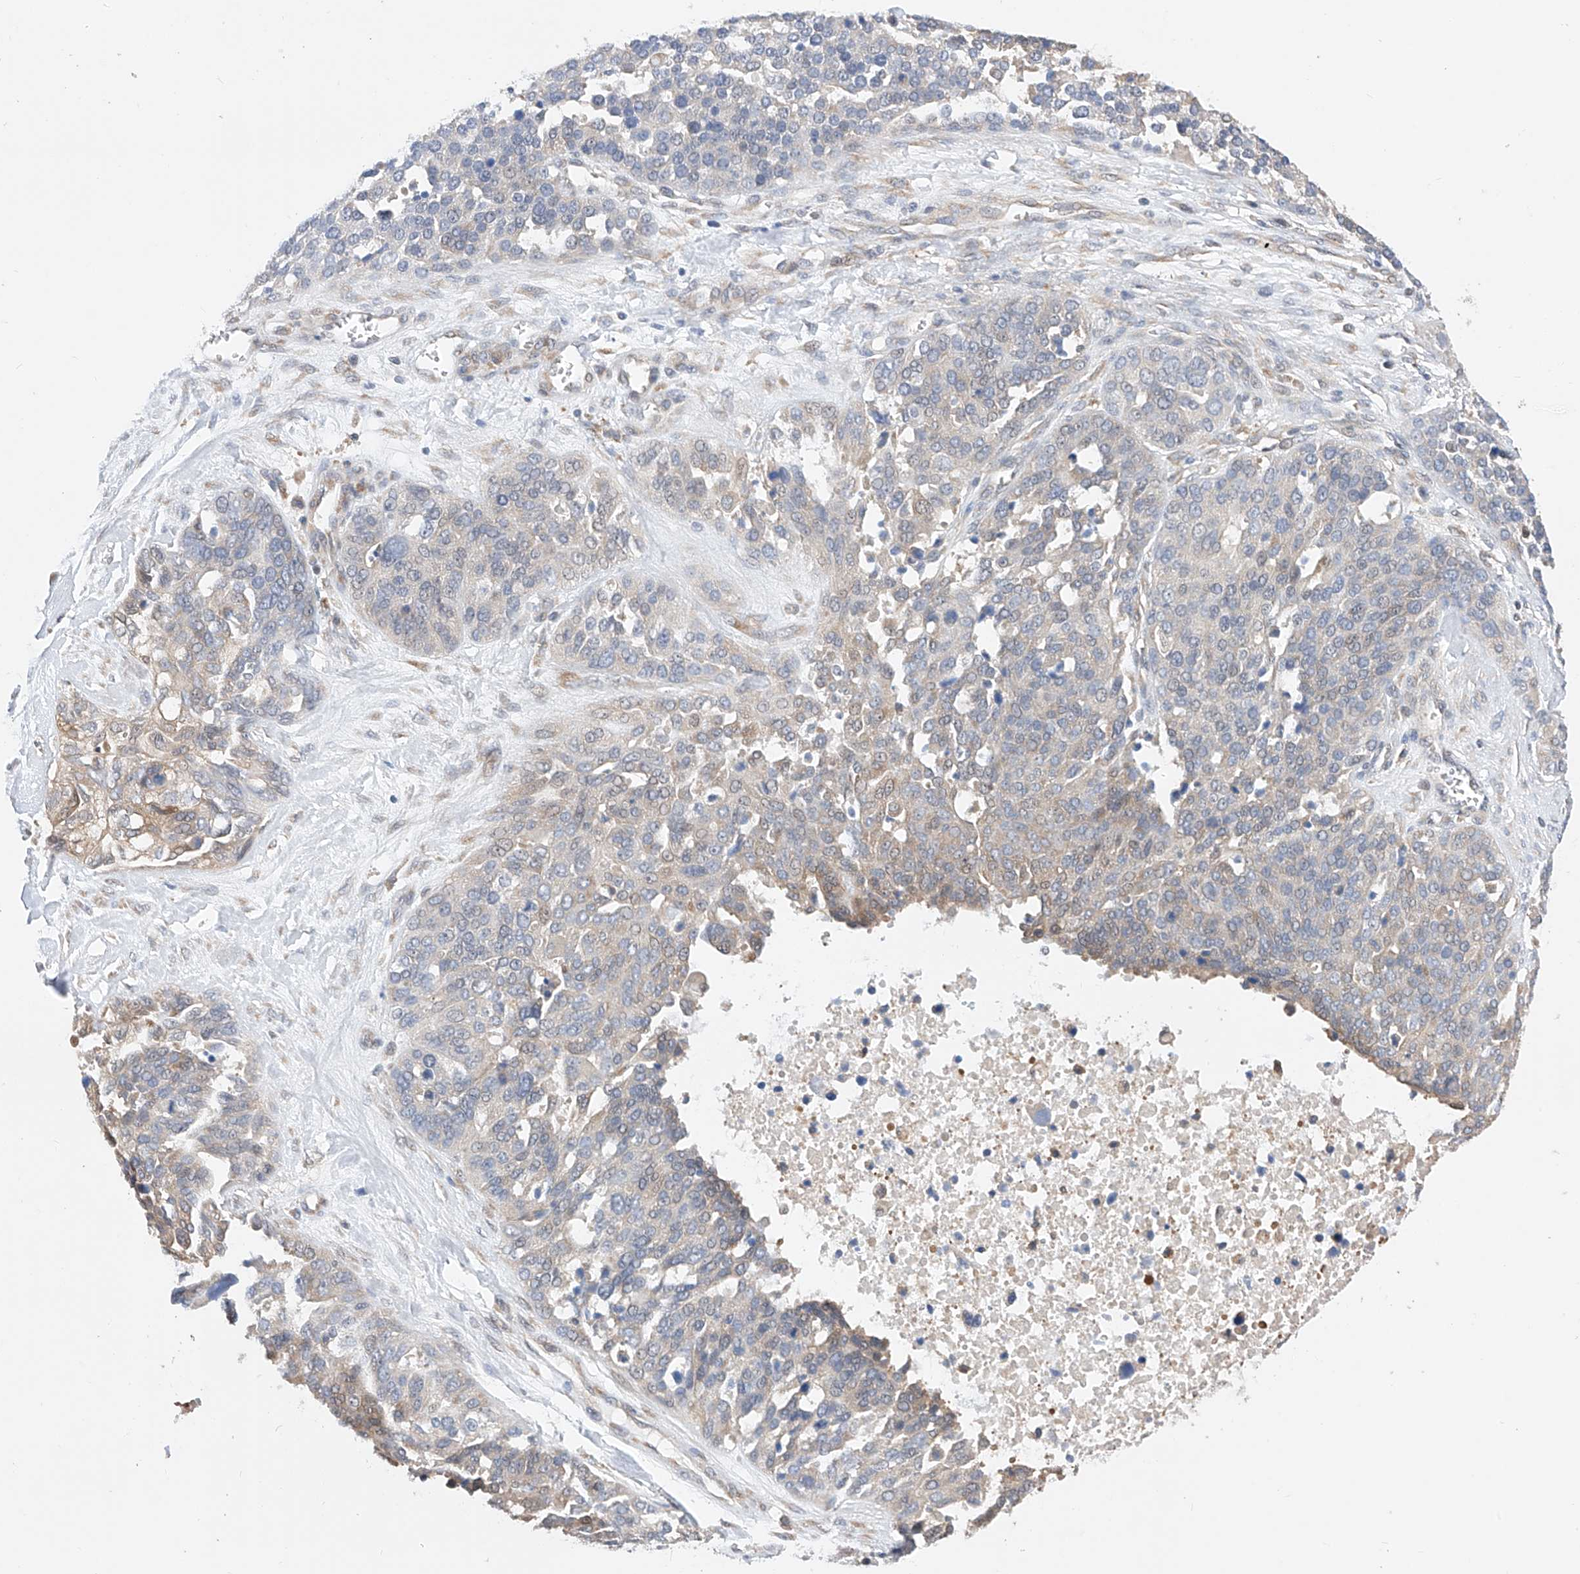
{"staining": {"intensity": "weak", "quantity": "<25%", "location": "cytoplasmic/membranous"}, "tissue": "ovarian cancer", "cell_type": "Tumor cells", "image_type": "cancer", "snomed": [{"axis": "morphology", "description": "Cystadenocarcinoma, serous, NOS"}, {"axis": "topography", "description": "Ovary"}], "caption": "DAB immunohistochemical staining of human ovarian cancer reveals no significant positivity in tumor cells. (Brightfield microscopy of DAB (3,3'-diaminobenzidine) IHC at high magnification).", "gene": "ZSCAN4", "patient": {"sex": "female", "age": 44}}